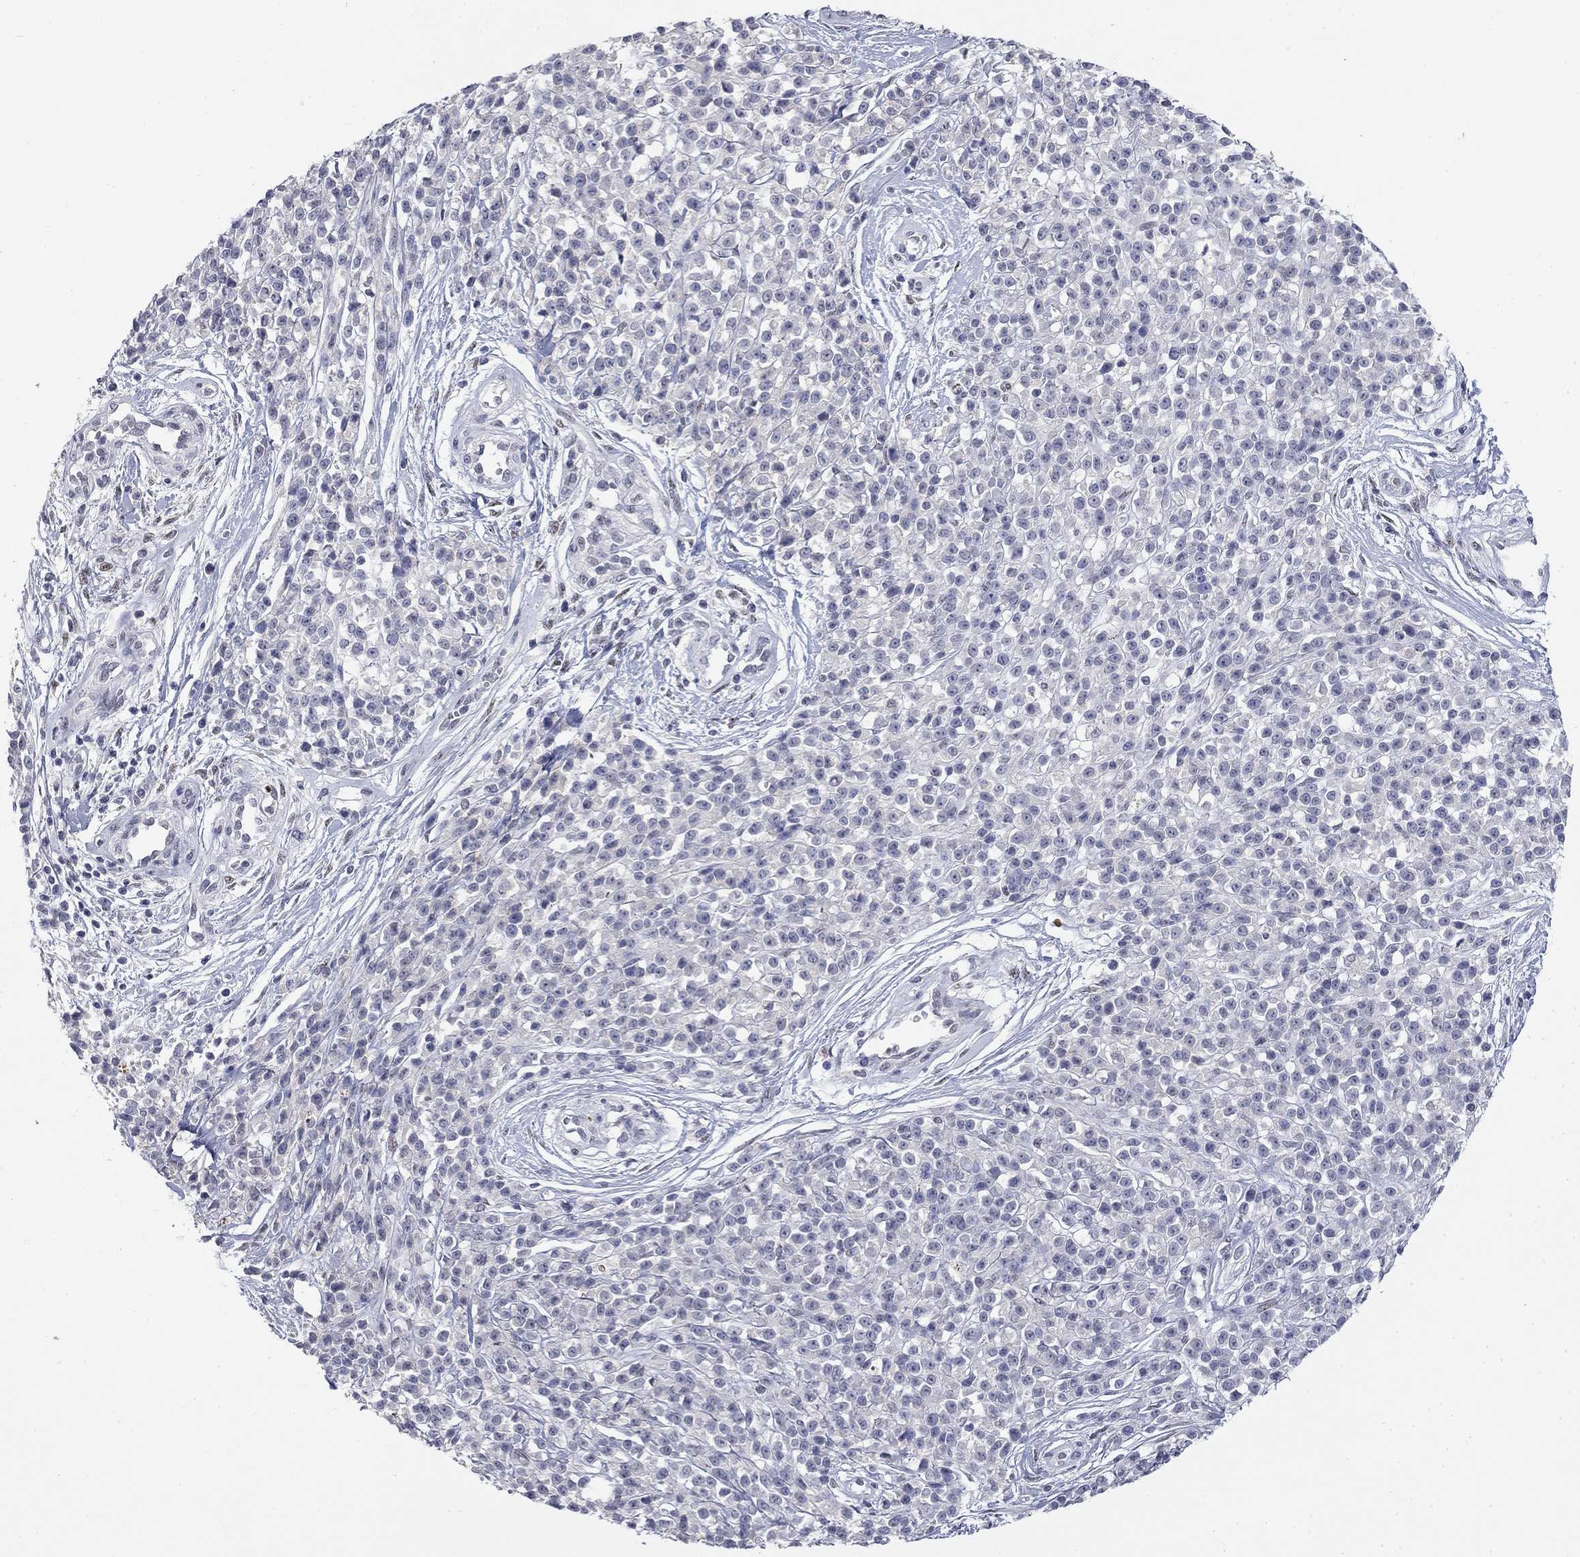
{"staining": {"intensity": "negative", "quantity": "none", "location": "none"}, "tissue": "melanoma", "cell_type": "Tumor cells", "image_type": "cancer", "snomed": [{"axis": "morphology", "description": "Malignant melanoma, NOS"}, {"axis": "topography", "description": "Skin"}, {"axis": "topography", "description": "Skin of trunk"}], "caption": "This is an IHC image of human melanoma. There is no positivity in tumor cells.", "gene": "SLC51A", "patient": {"sex": "male", "age": 74}}